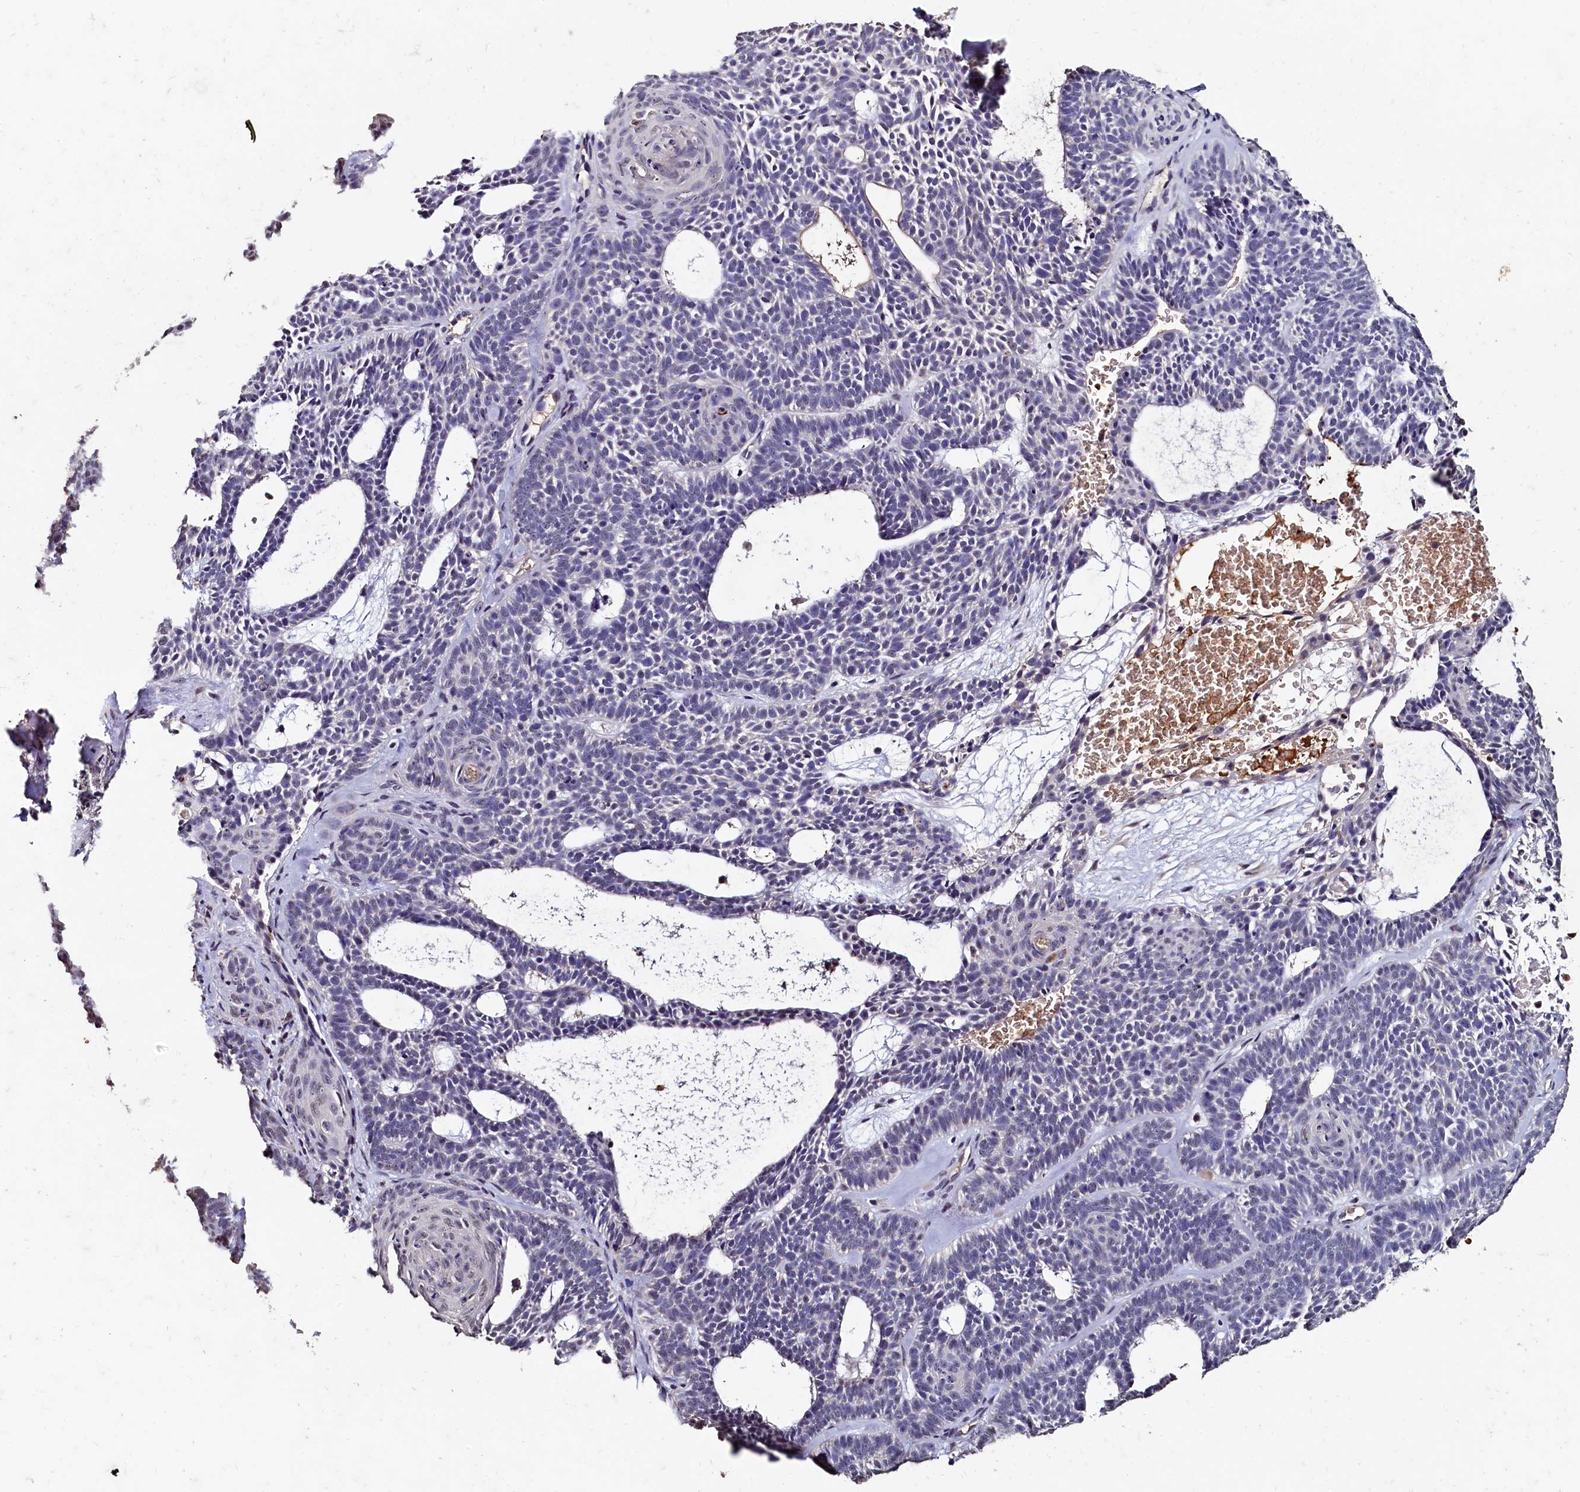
{"staining": {"intensity": "negative", "quantity": "none", "location": "none"}, "tissue": "skin cancer", "cell_type": "Tumor cells", "image_type": "cancer", "snomed": [{"axis": "morphology", "description": "Basal cell carcinoma"}, {"axis": "topography", "description": "Skin"}], "caption": "This photomicrograph is of skin cancer (basal cell carcinoma) stained with immunohistochemistry to label a protein in brown with the nuclei are counter-stained blue. There is no staining in tumor cells.", "gene": "CSTPP1", "patient": {"sex": "male", "age": 85}}